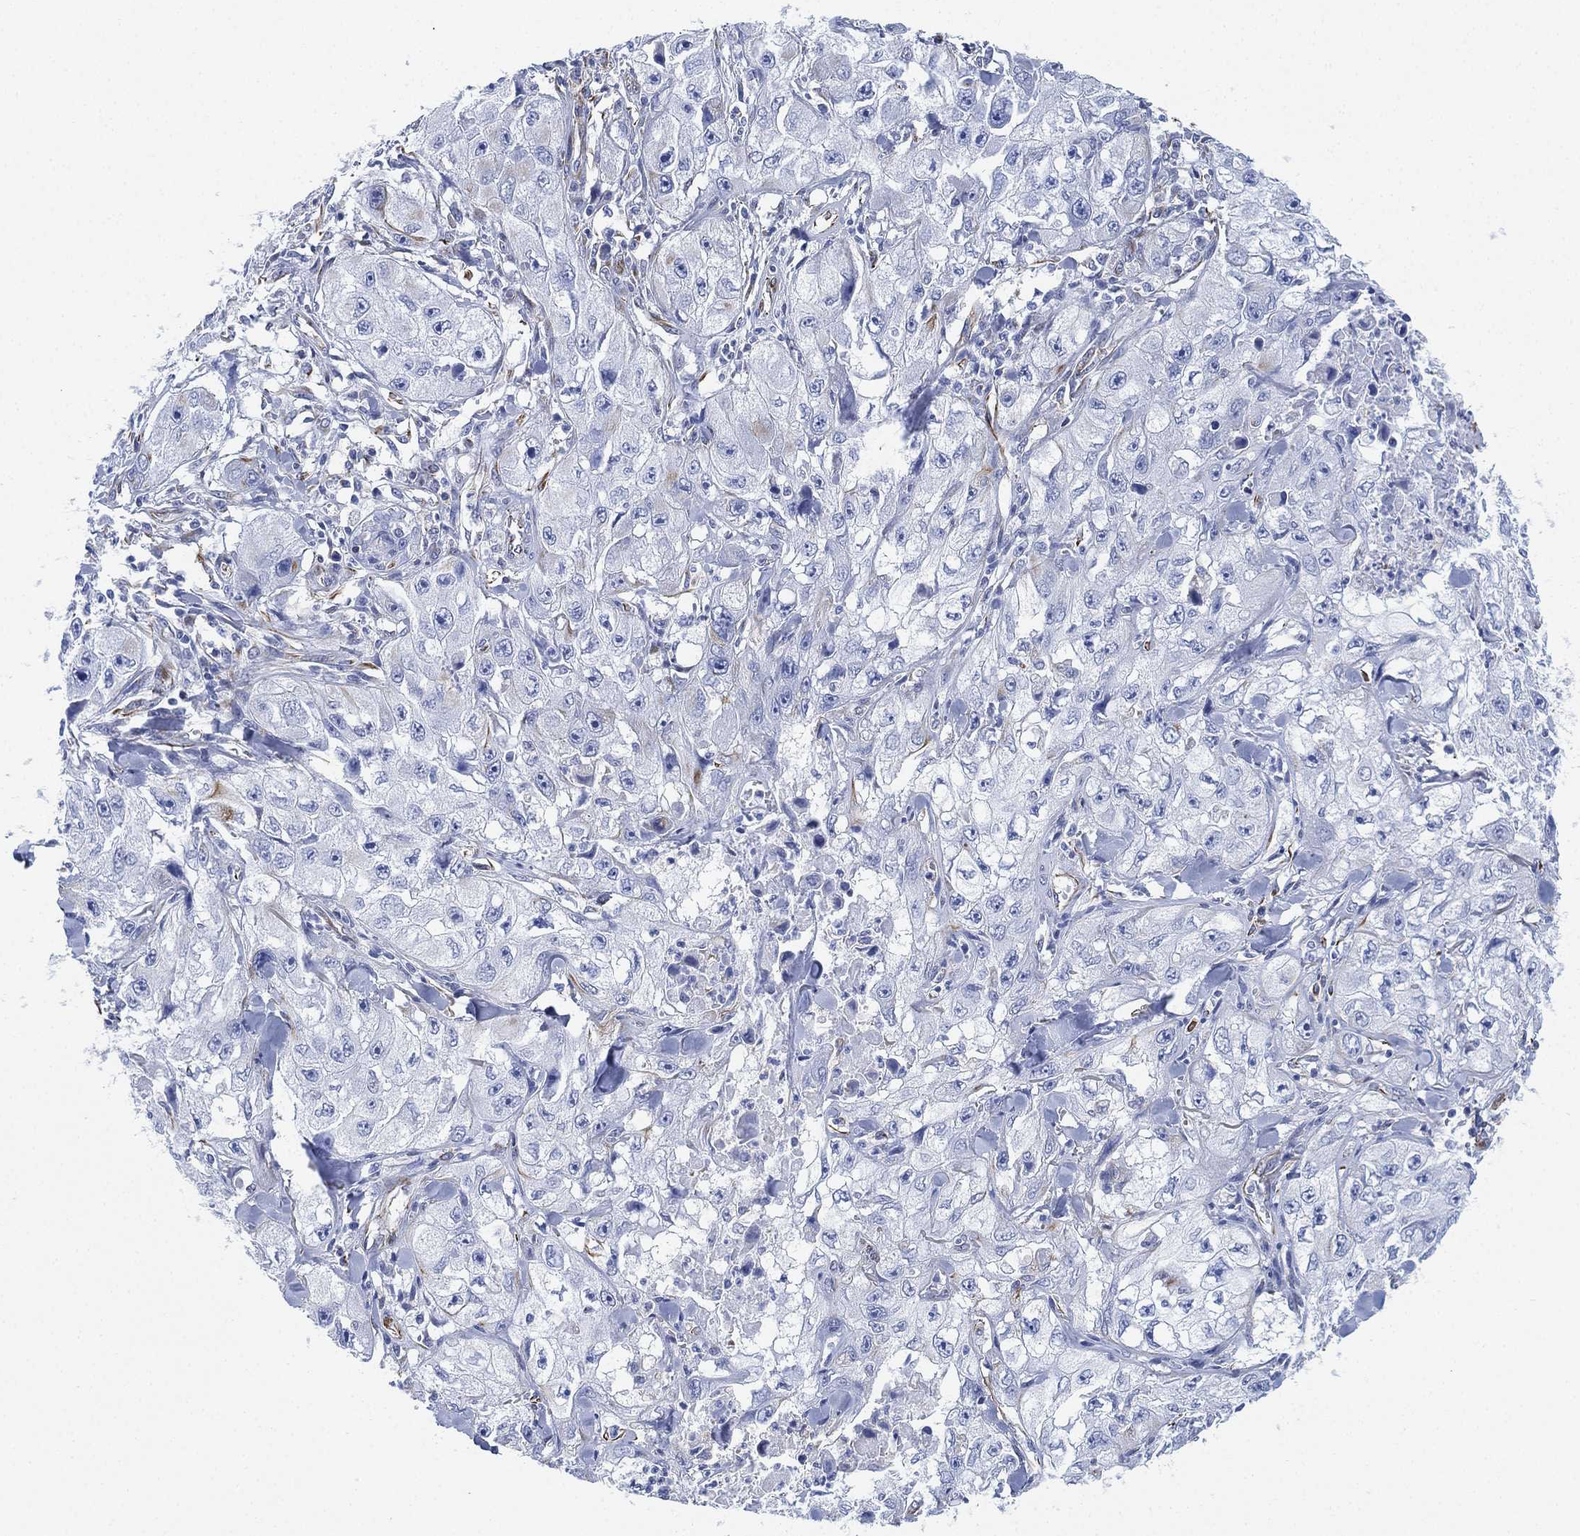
{"staining": {"intensity": "negative", "quantity": "none", "location": "none"}, "tissue": "skin cancer", "cell_type": "Tumor cells", "image_type": "cancer", "snomed": [{"axis": "morphology", "description": "Squamous cell carcinoma, NOS"}, {"axis": "topography", "description": "Skin"}, {"axis": "topography", "description": "Subcutis"}], "caption": "Tumor cells are negative for protein expression in human skin squamous cell carcinoma.", "gene": "PSKH2", "patient": {"sex": "male", "age": 73}}